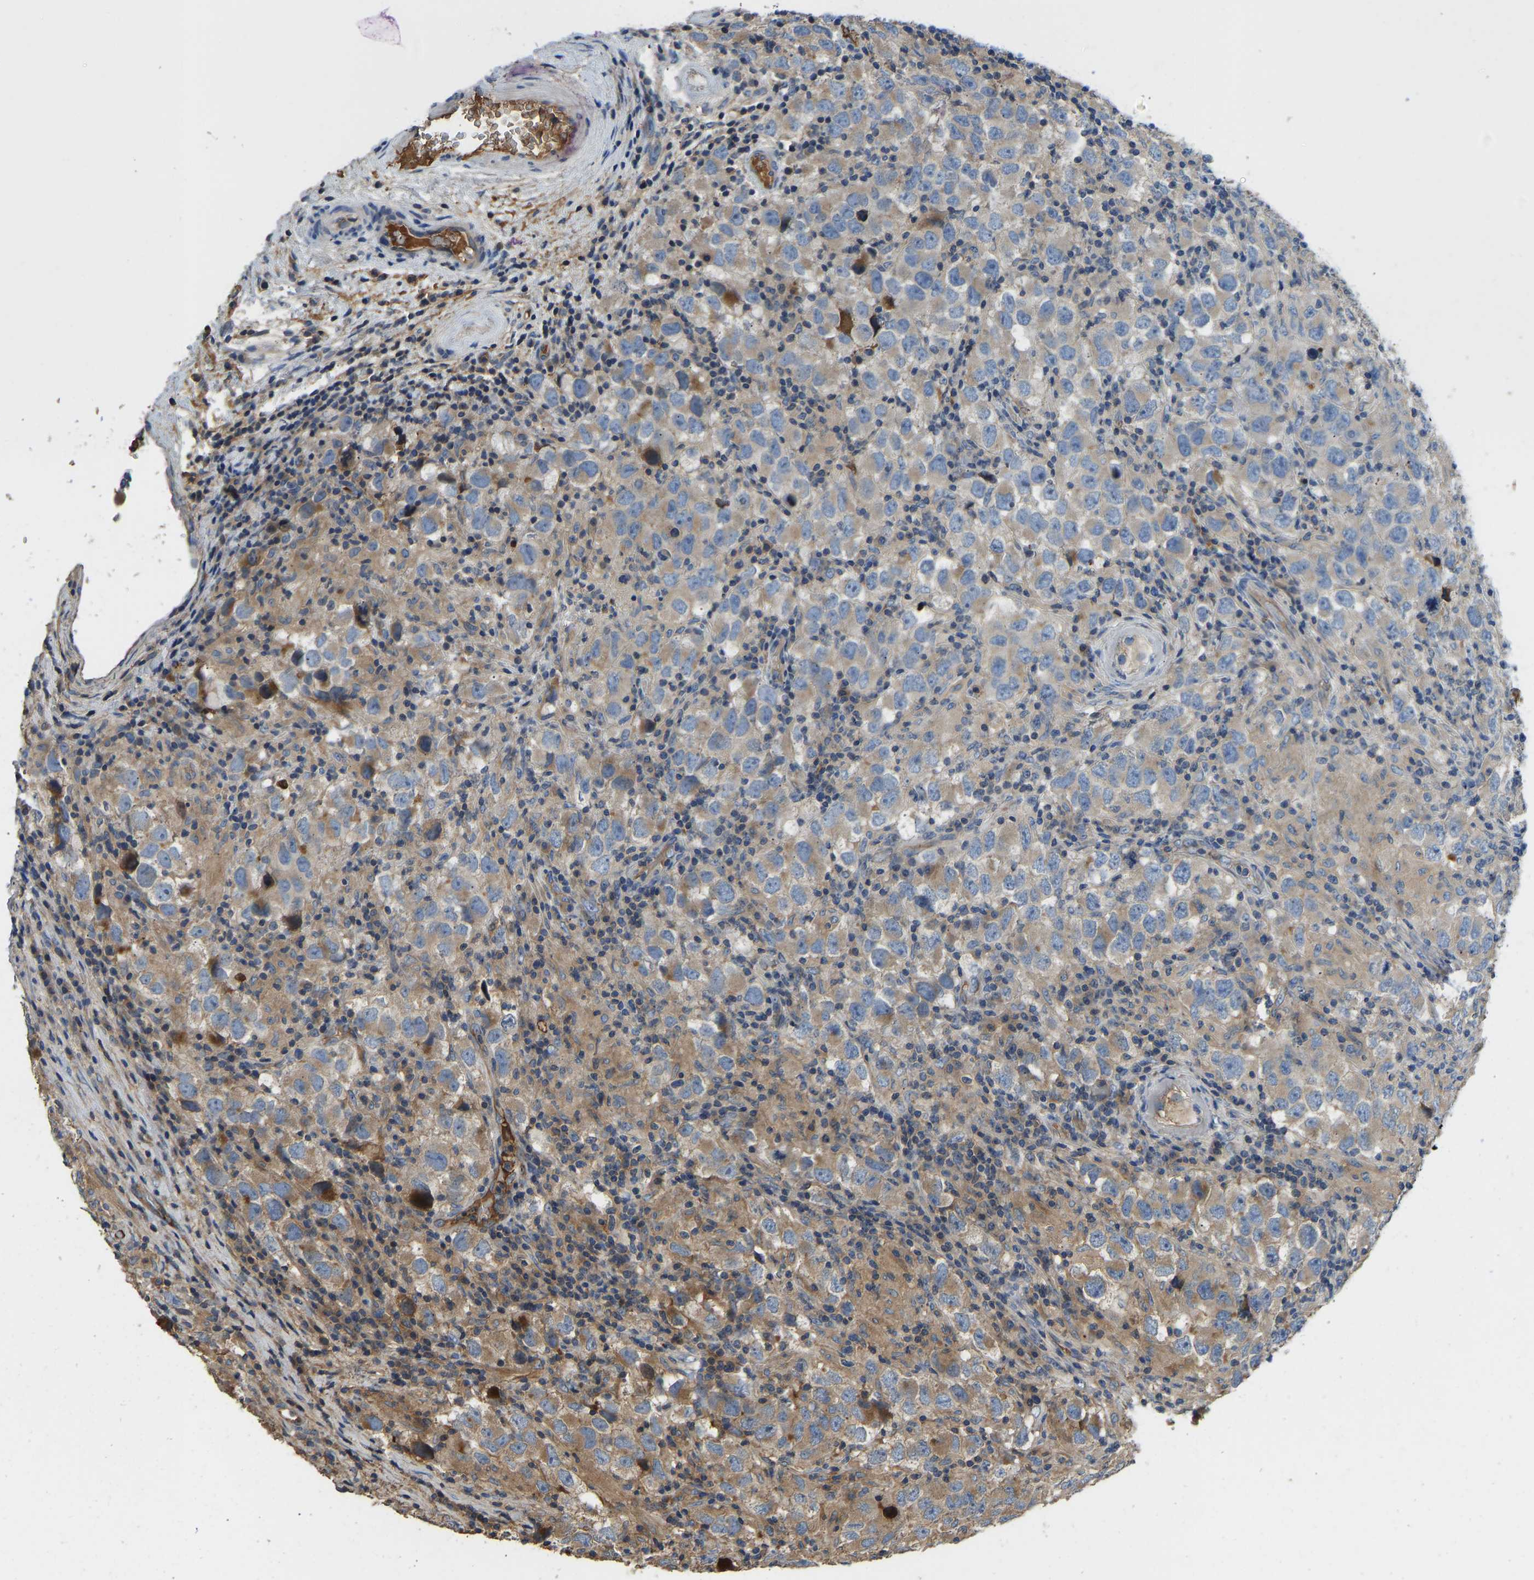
{"staining": {"intensity": "moderate", "quantity": "<25%", "location": "cytoplasmic/membranous"}, "tissue": "testis cancer", "cell_type": "Tumor cells", "image_type": "cancer", "snomed": [{"axis": "morphology", "description": "Carcinoma, Embryonal, NOS"}, {"axis": "topography", "description": "Testis"}], "caption": "Approximately <25% of tumor cells in embryonal carcinoma (testis) reveal moderate cytoplasmic/membranous protein staining as visualized by brown immunohistochemical staining.", "gene": "VCPKMT", "patient": {"sex": "male", "age": 21}}